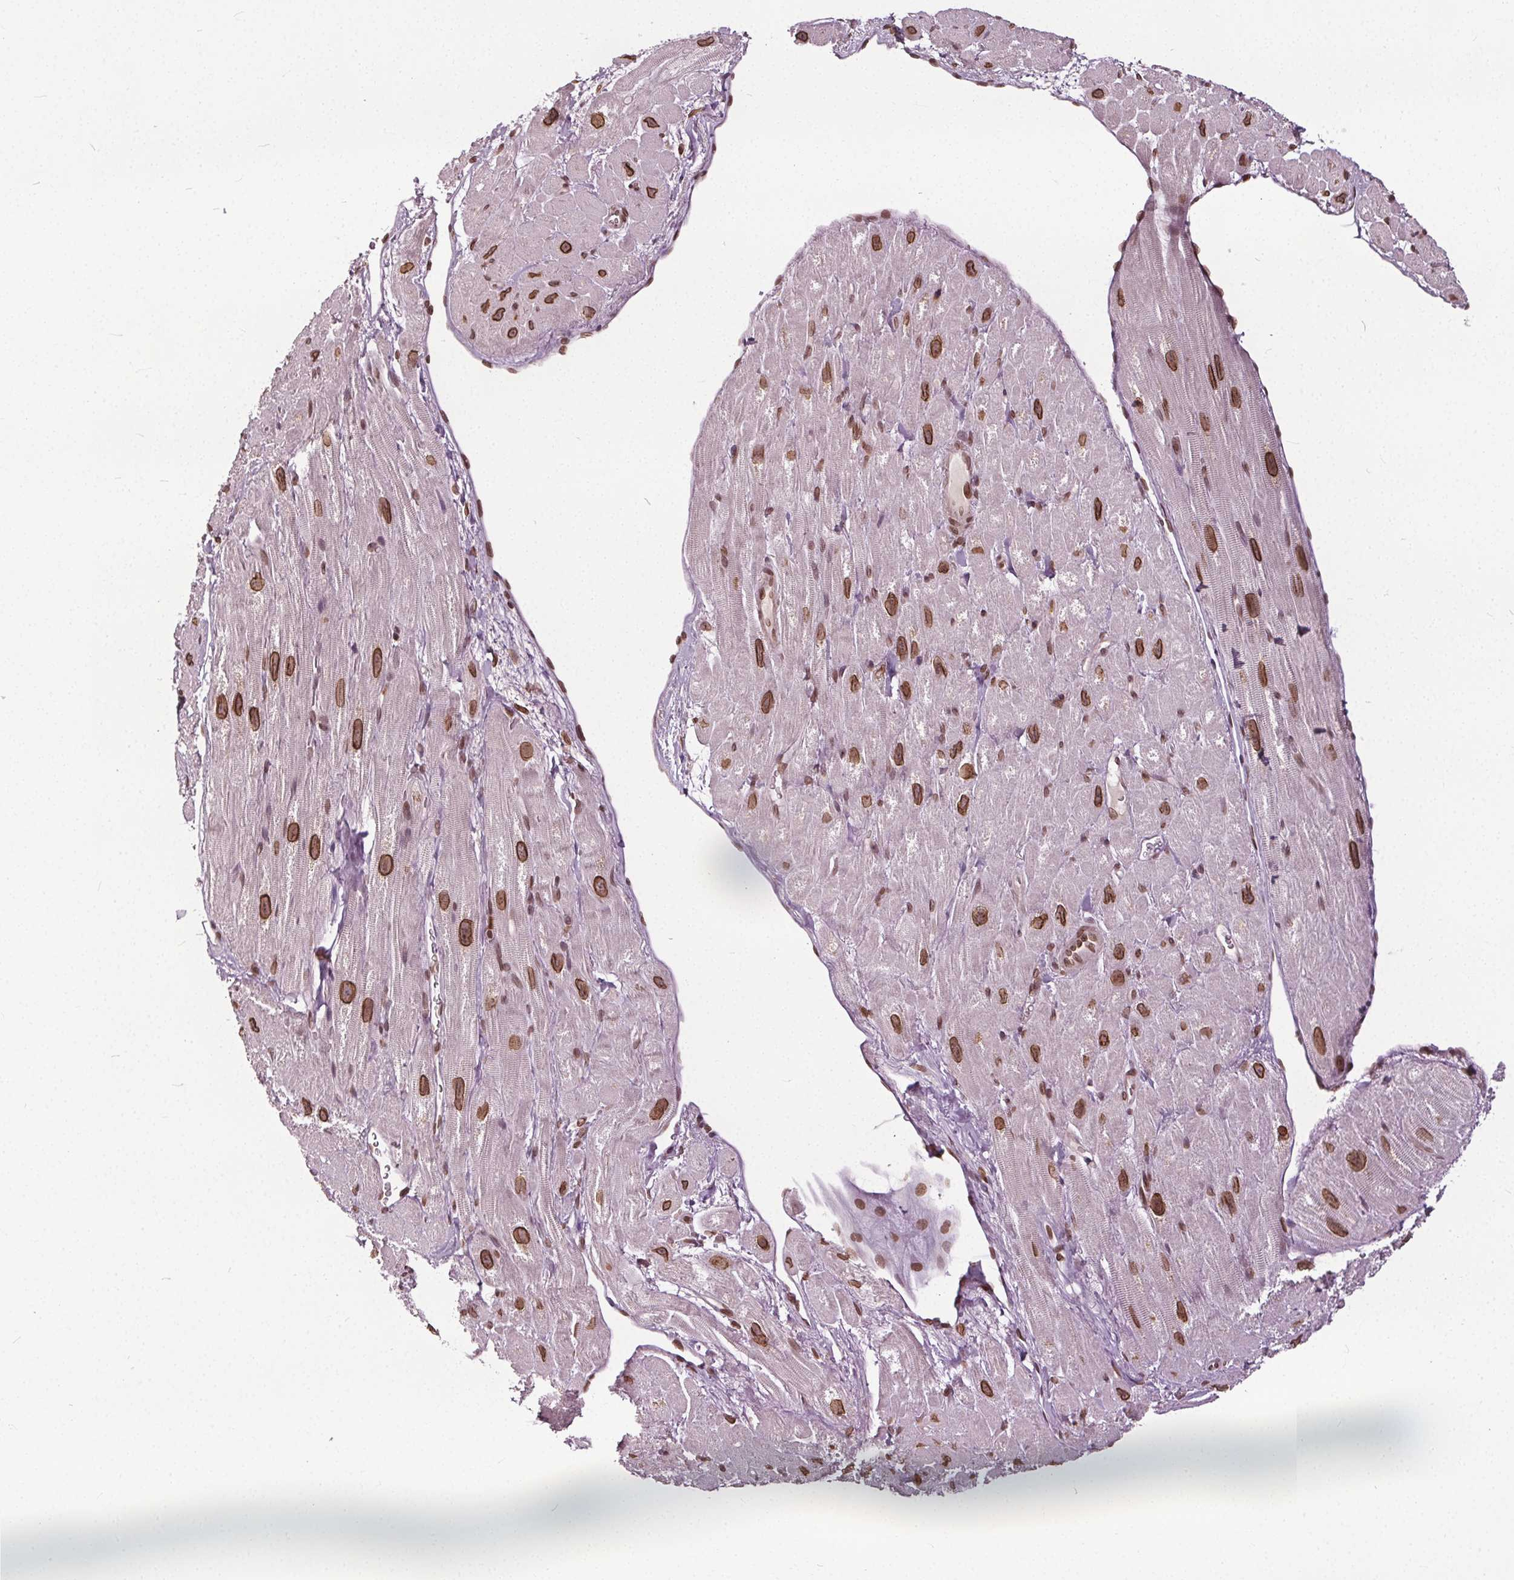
{"staining": {"intensity": "moderate", "quantity": ">75%", "location": "cytoplasmic/membranous,nuclear"}, "tissue": "heart muscle", "cell_type": "Cardiomyocytes", "image_type": "normal", "snomed": [{"axis": "morphology", "description": "Normal tissue, NOS"}, {"axis": "topography", "description": "Heart"}], "caption": "The histopathology image exhibits staining of benign heart muscle, revealing moderate cytoplasmic/membranous,nuclear protein staining (brown color) within cardiomyocytes.", "gene": "TTC39C", "patient": {"sex": "female", "age": 62}}